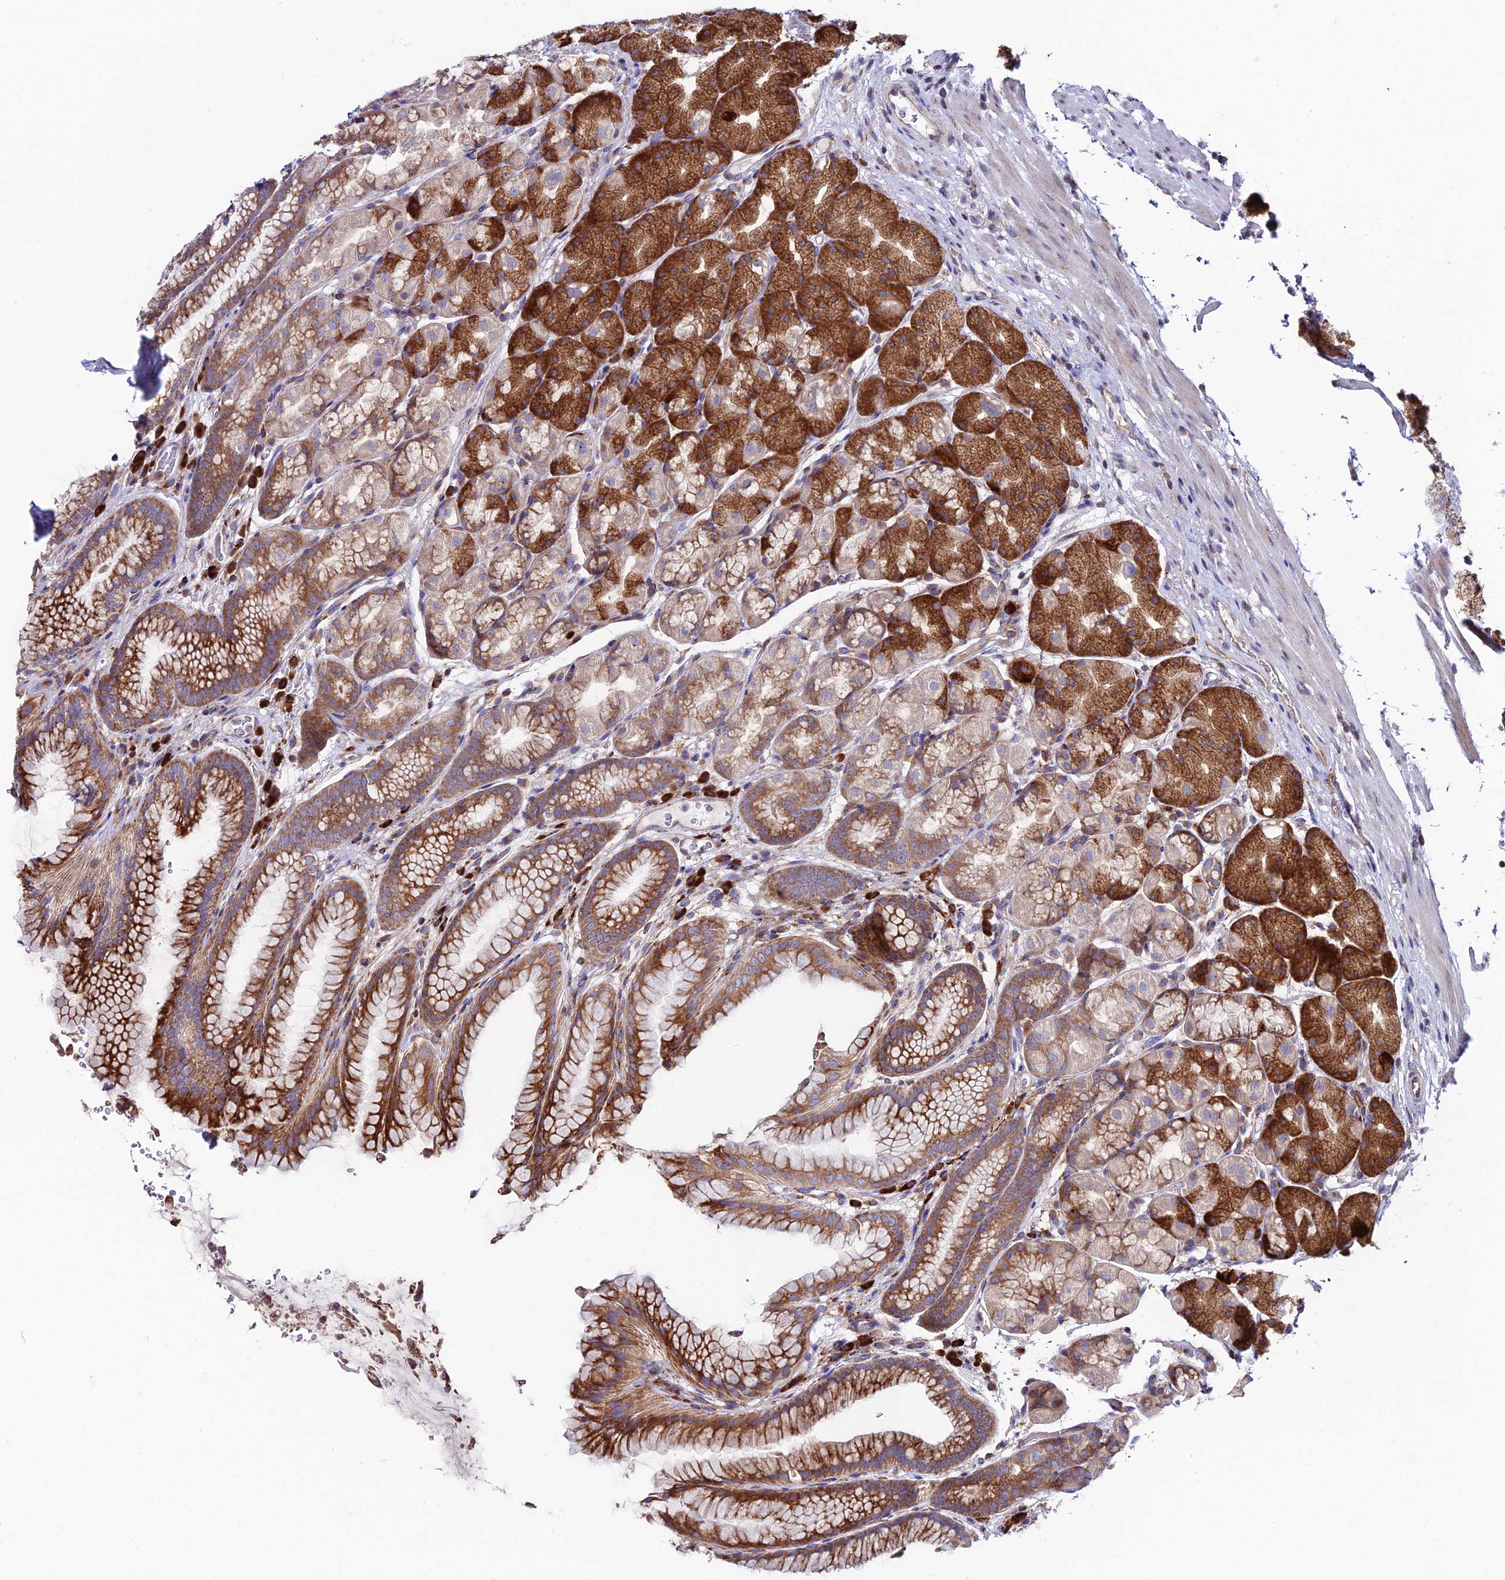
{"staining": {"intensity": "strong", "quantity": ">75%", "location": "cytoplasmic/membranous"}, "tissue": "stomach", "cell_type": "Glandular cells", "image_type": "normal", "snomed": [{"axis": "morphology", "description": "Normal tissue, NOS"}, {"axis": "topography", "description": "Stomach"}], "caption": "Immunohistochemical staining of benign stomach displays high levels of strong cytoplasmic/membranous staining in about >75% of glandular cells.", "gene": "EIF3K", "patient": {"sex": "male", "age": 63}}